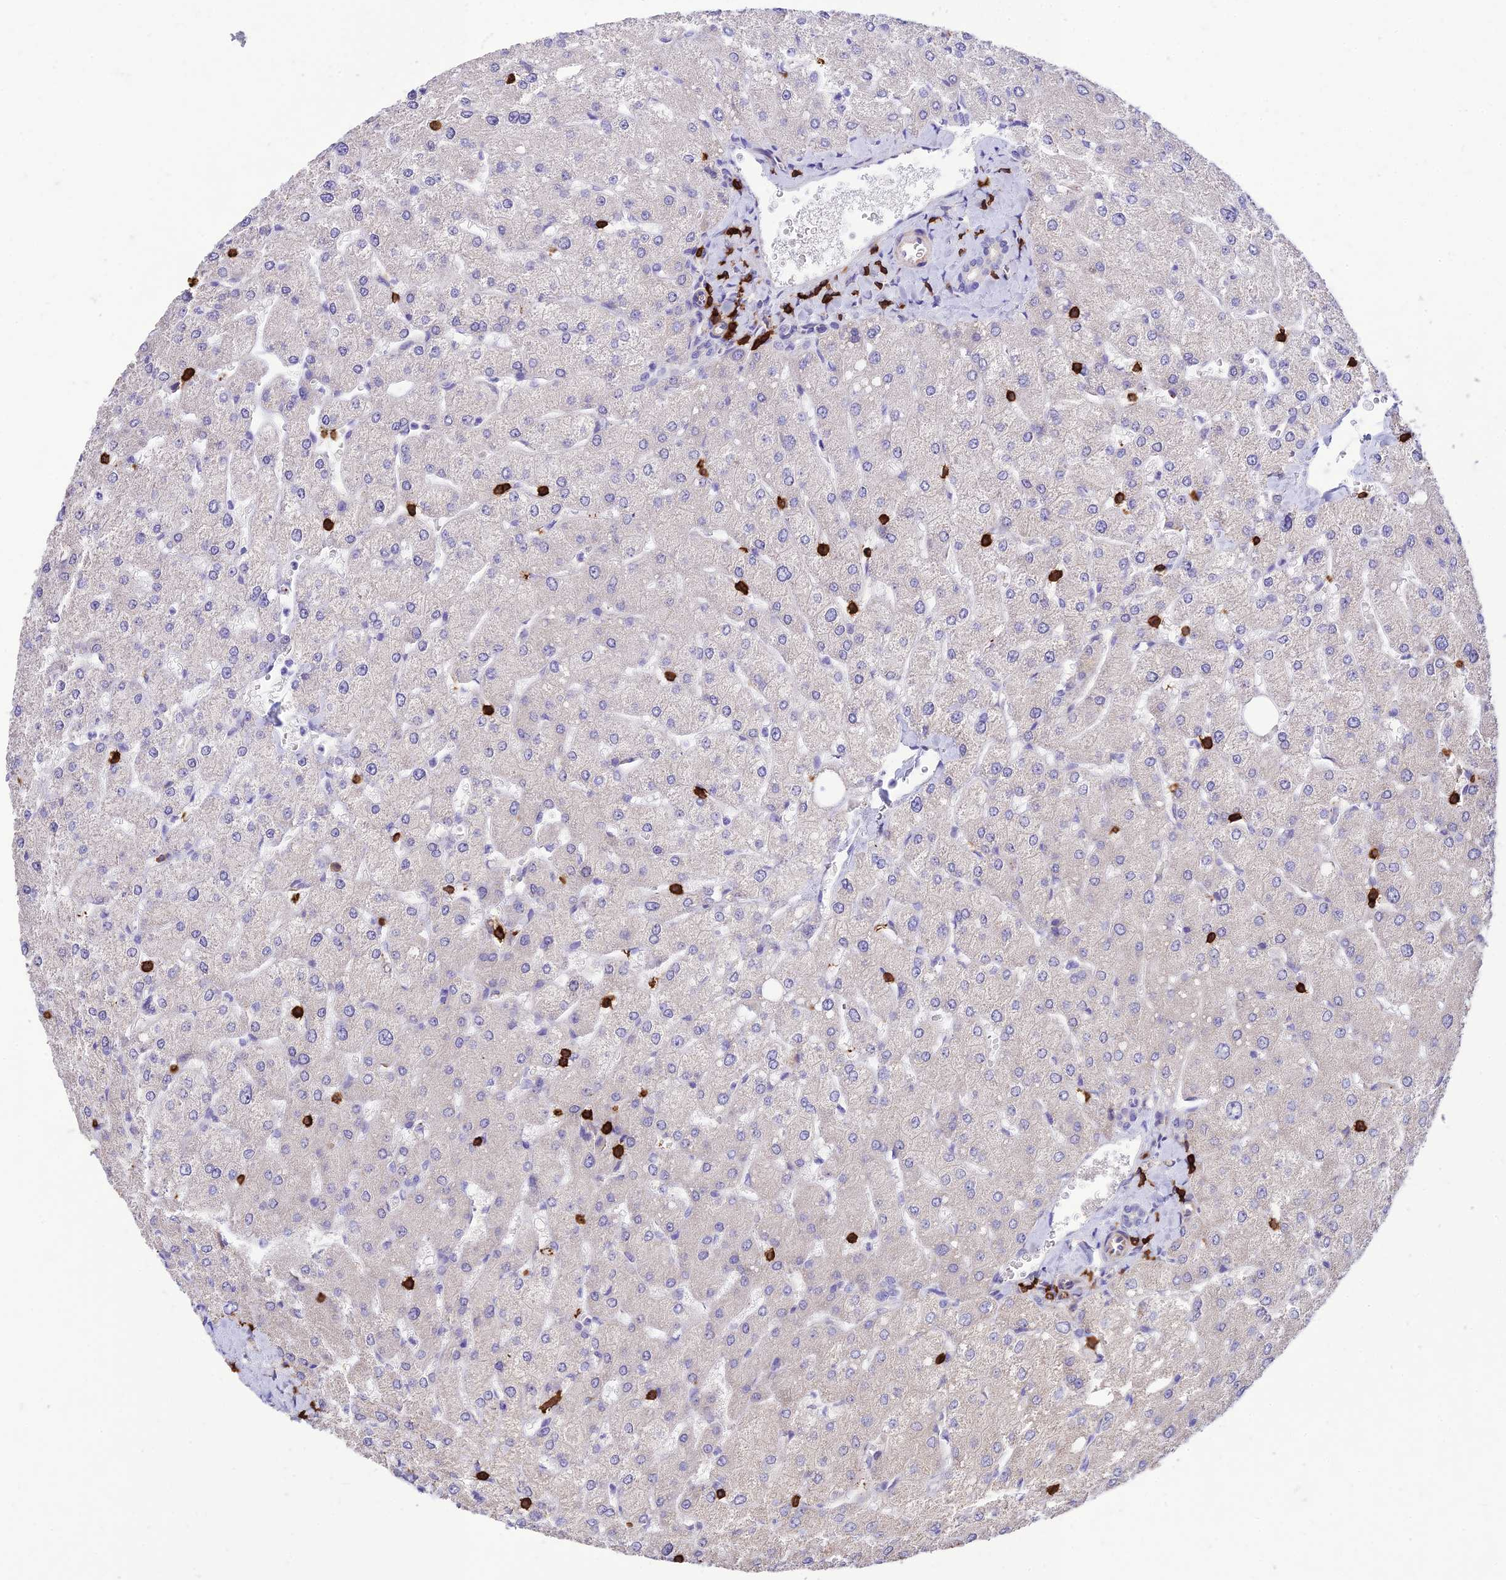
{"staining": {"intensity": "negative", "quantity": "none", "location": "none"}, "tissue": "liver", "cell_type": "Cholangiocytes", "image_type": "normal", "snomed": [{"axis": "morphology", "description": "Normal tissue, NOS"}, {"axis": "topography", "description": "Liver"}], "caption": "IHC of unremarkable human liver shows no expression in cholangiocytes.", "gene": "PTPRCAP", "patient": {"sex": "male", "age": 55}}